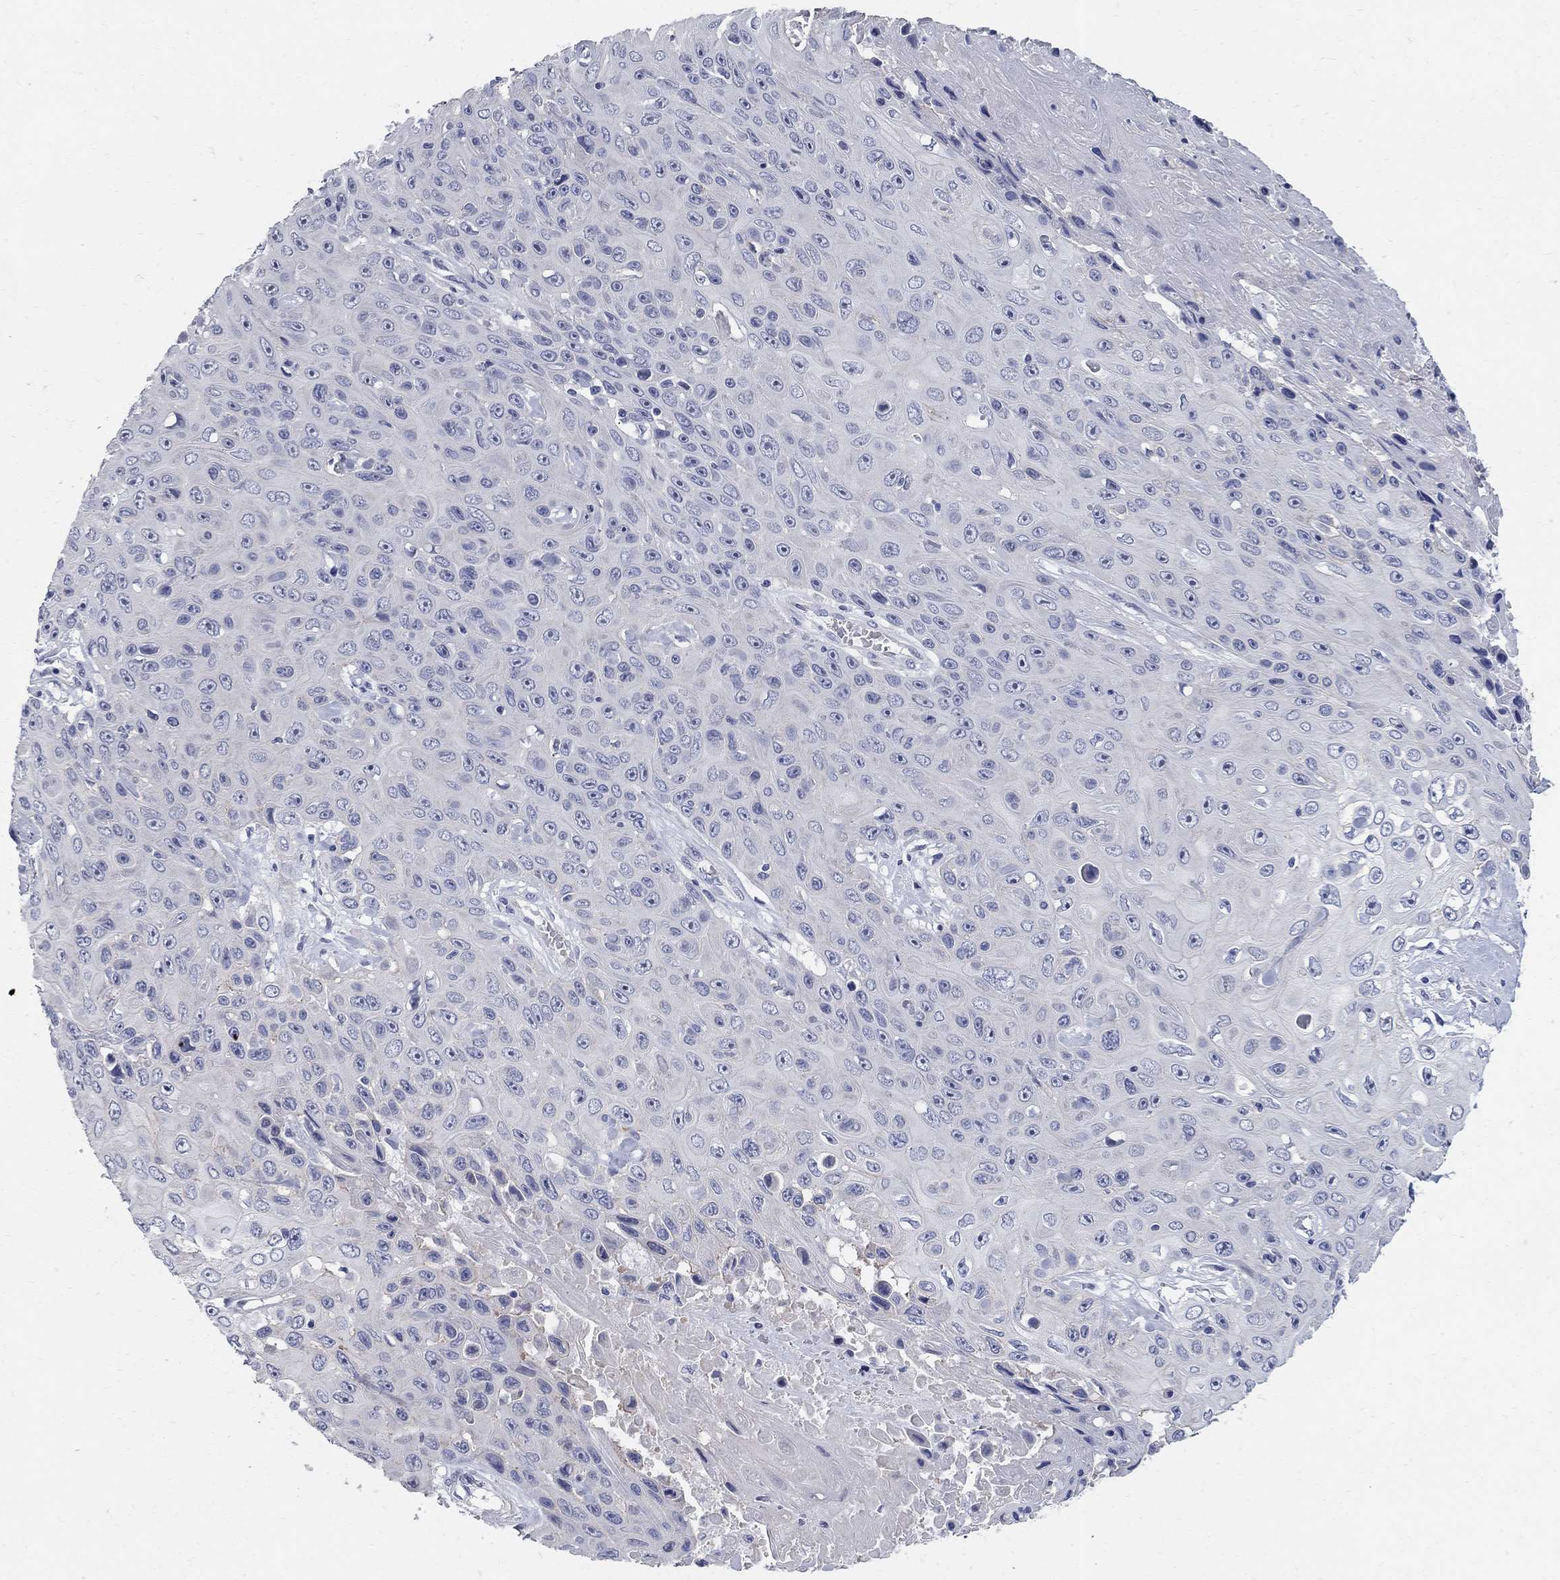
{"staining": {"intensity": "negative", "quantity": "none", "location": "none"}, "tissue": "skin cancer", "cell_type": "Tumor cells", "image_type": "cancer", "snomed": [{"axis": "morphology", "description": "Squamous cell carcinoma, NOS"}, {"axis": "topography", "description": "Skin"}], "caption": "An image of skin squamous cell carcinoma stained for a protein reveals no brown staining in tumor cells.", "gene": "AOX1", "patient": {"sex": "male", "age": 82}}